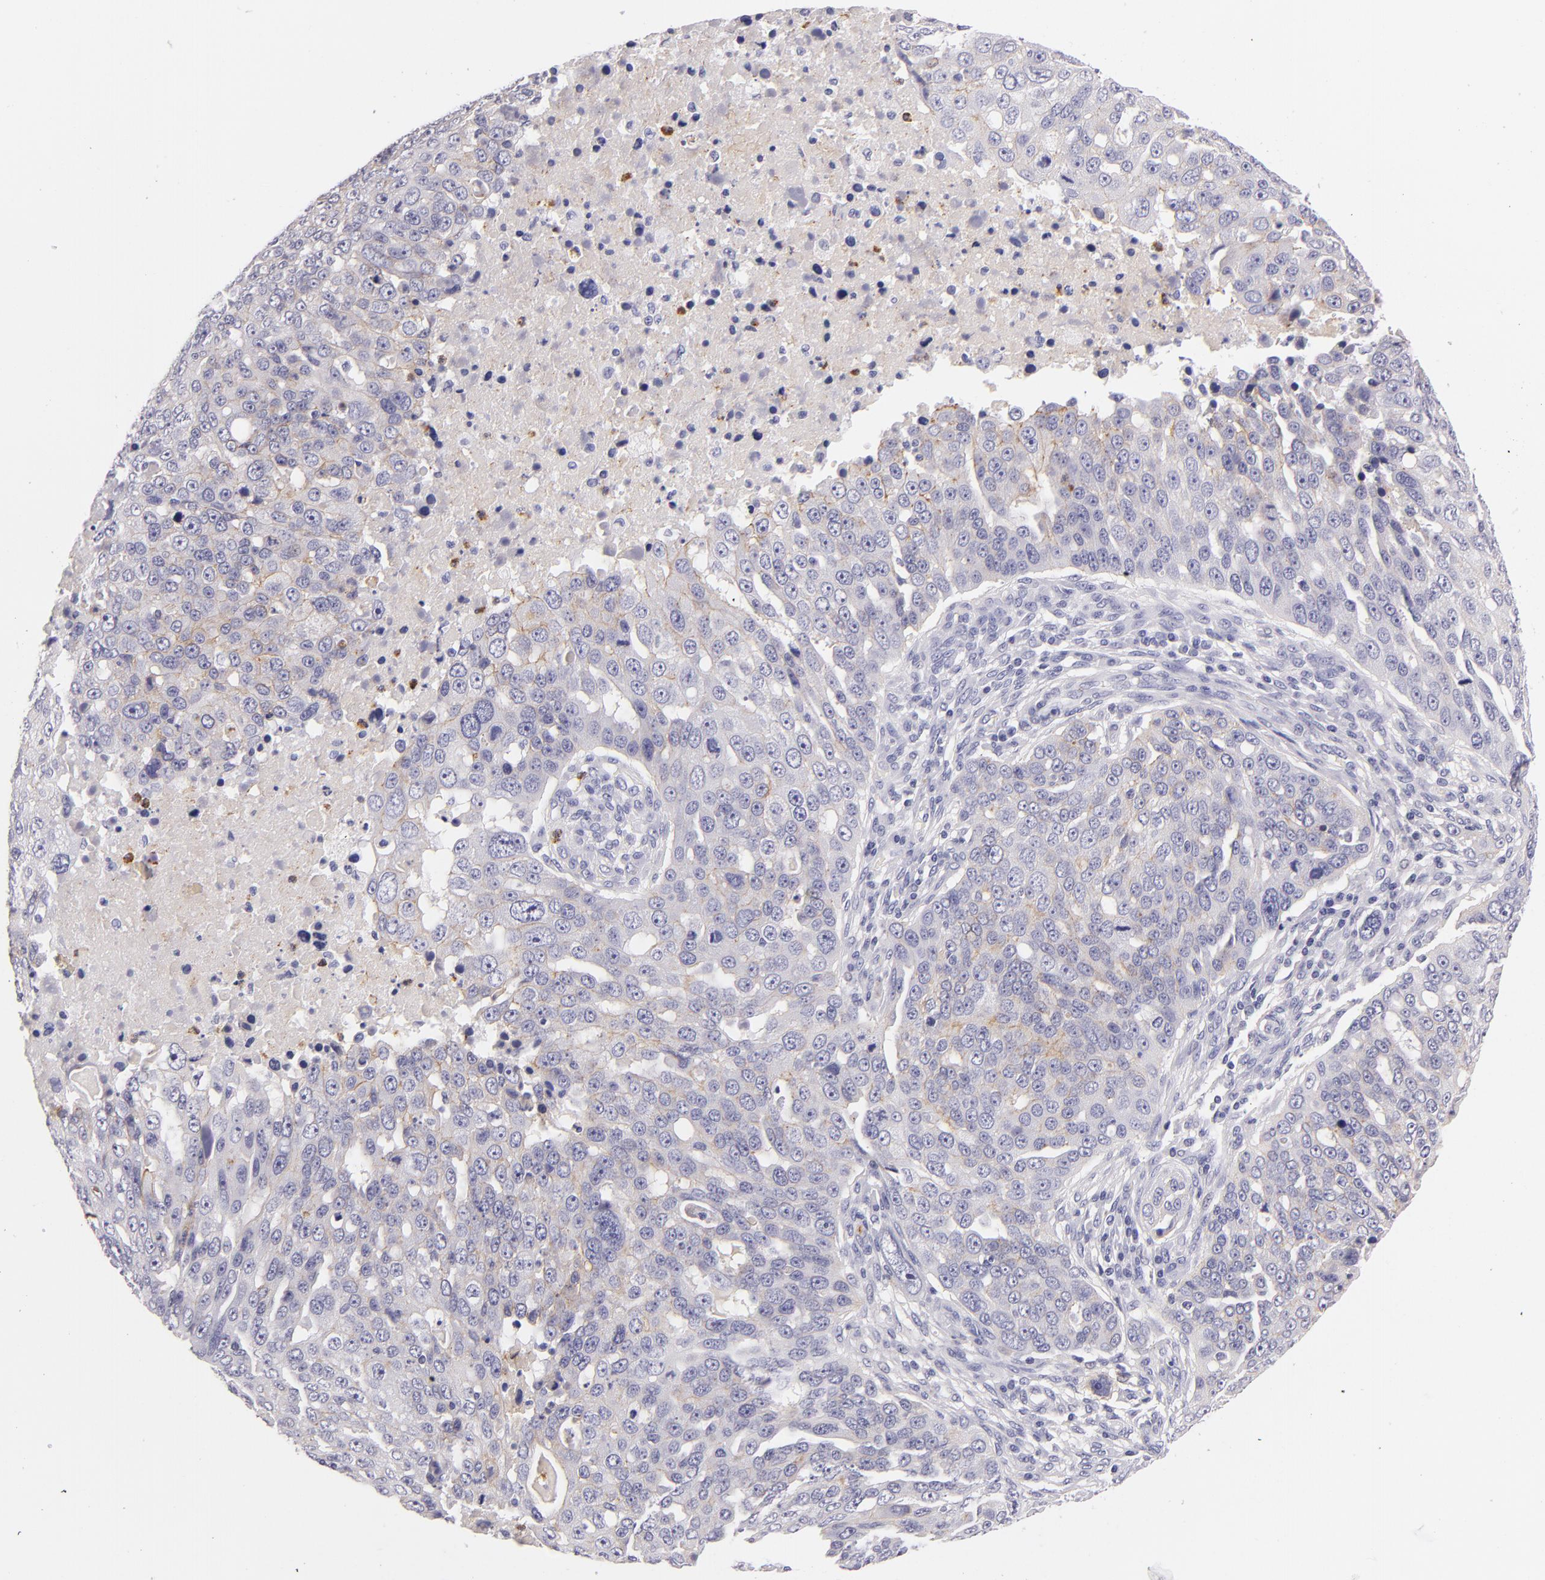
{"staining": {"intensity": "weak", "quantity": "<25%", "location": "cytoplasmic/membranous"}, "tissue": "ovarian cancer", "cell_type": "Tumor cells", "image_type": "cancer", "snomed": [{"axis": "morphology", "description": "Carcinoma, endometroid"}, {"axis": "topography", "description": "Ovary"}], "caption": "There is no significant positivity in tumor cells of endometroid carcinoma (ovarian).", "gene": "CDH3", "patient": {"sex": "female", "age": 75}}